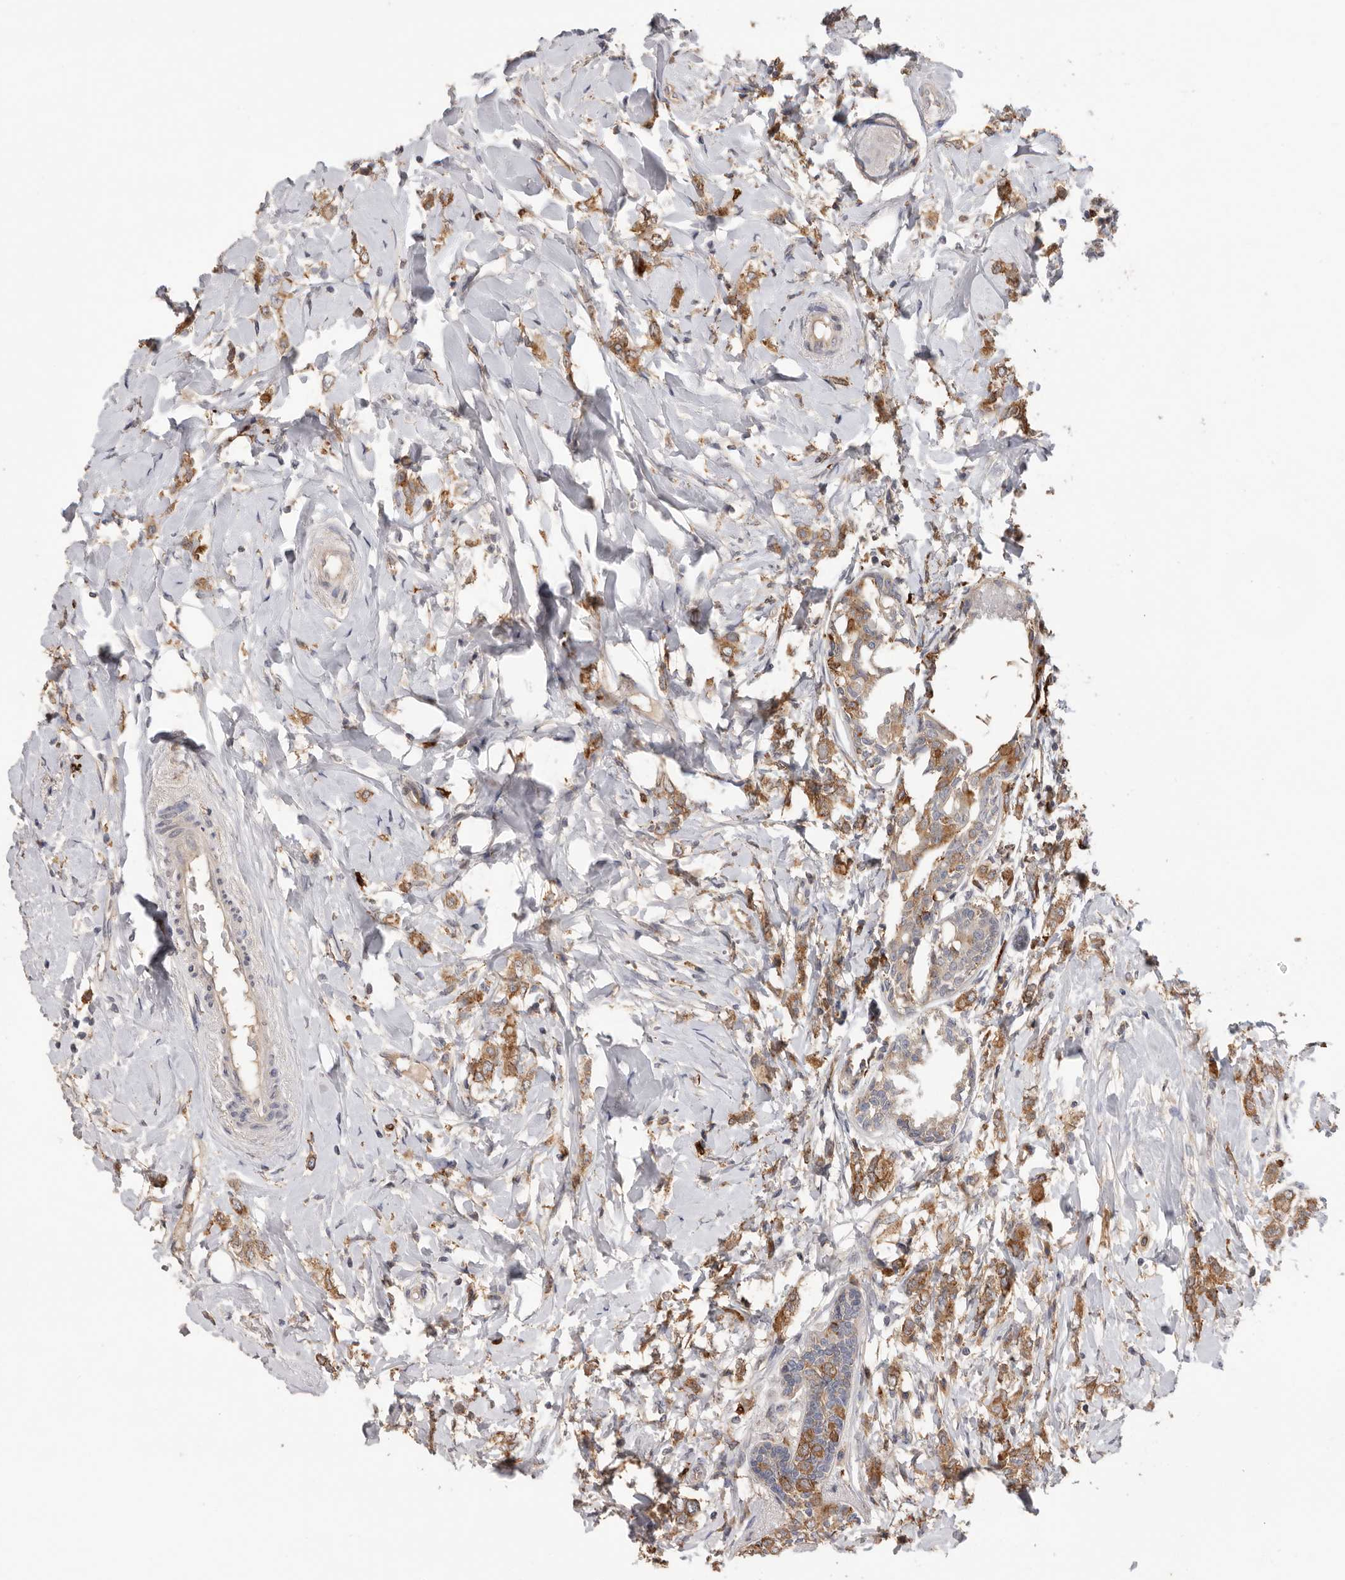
{"staining": {"intensity": "moderate", "quantity": ">75%", "location": "cytoplasmic/membranous"}, "tissue": "breast cancer", "cell_type": "Tumor cells", "image_type": "cancer", "snomed": [{"axis": "morphology", "description": "Normal tissue, NOS"}, {"axis": "morphology", "description": "Lobular carcinoma"}, {"axis": "topography", "description": "Breast"}], "caption": "Immunohistochemical staining of human breast cancer (lobular carcinoma) displays moderate cytoplasmic/membranous protein expression in approximately >75% of tumor cells.", "gene": "TFRC", "patient": {"sex": "female", "age": 47}}